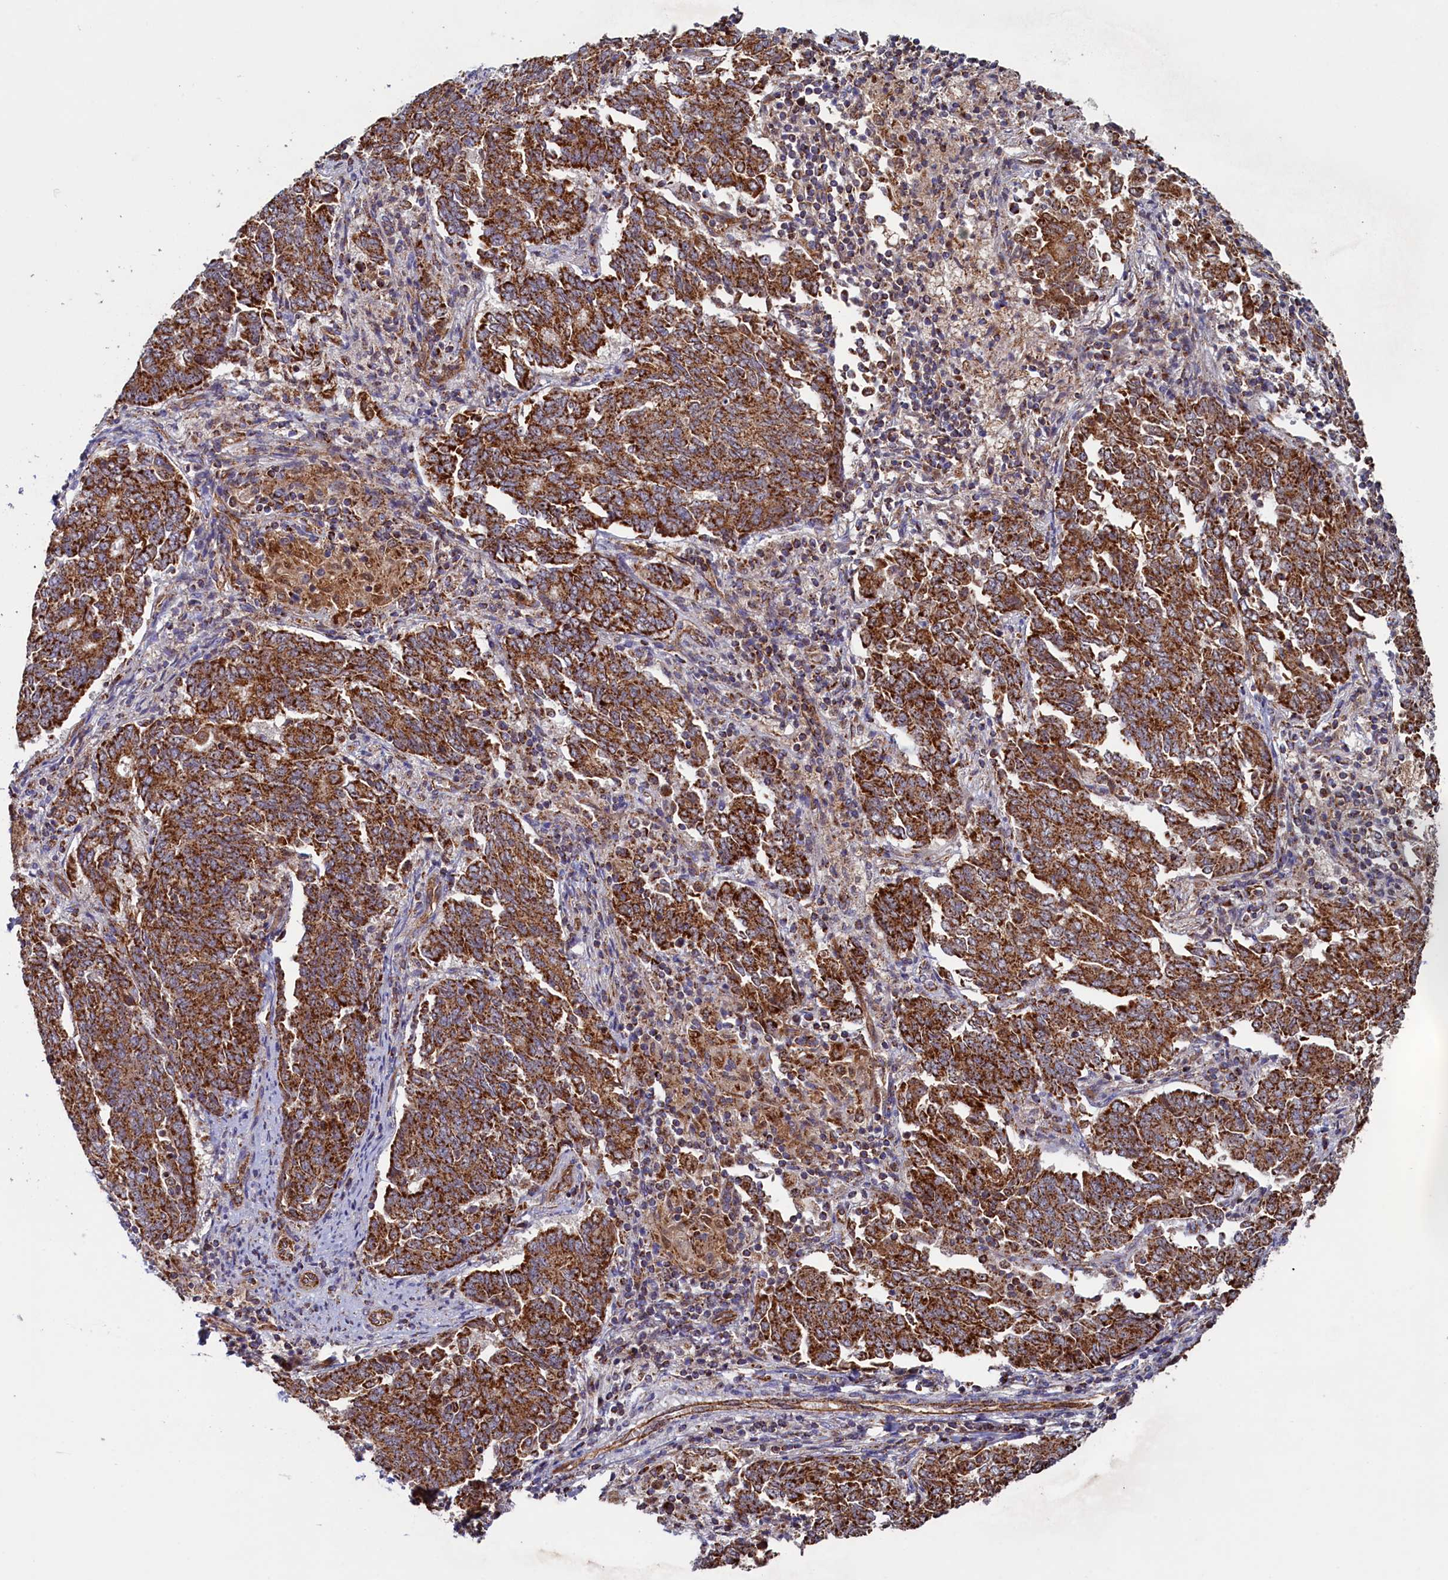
{"staining": {"intensity": "strong", "quantity": ">75%", "location": "cytoplasmic/membranous"}, "tissue": "endometrial cancer", "cell_type": "Tumor cells", "image_type": "cancer", "snomed": [{"axis": "morphology", "description": "Adenocarcinoma, NOS"}, {"axis": "topography", "description": "Endometrium"}], "caption": "Human adenocarcinoma (endometrial) stained for a protein (brown) demonstrates strong cytoplasmic/membranous positive positivity in approximately >75% of tumor cells.", "gene": "UBE3B", "patient": {"sex": "female", "age": 80}}